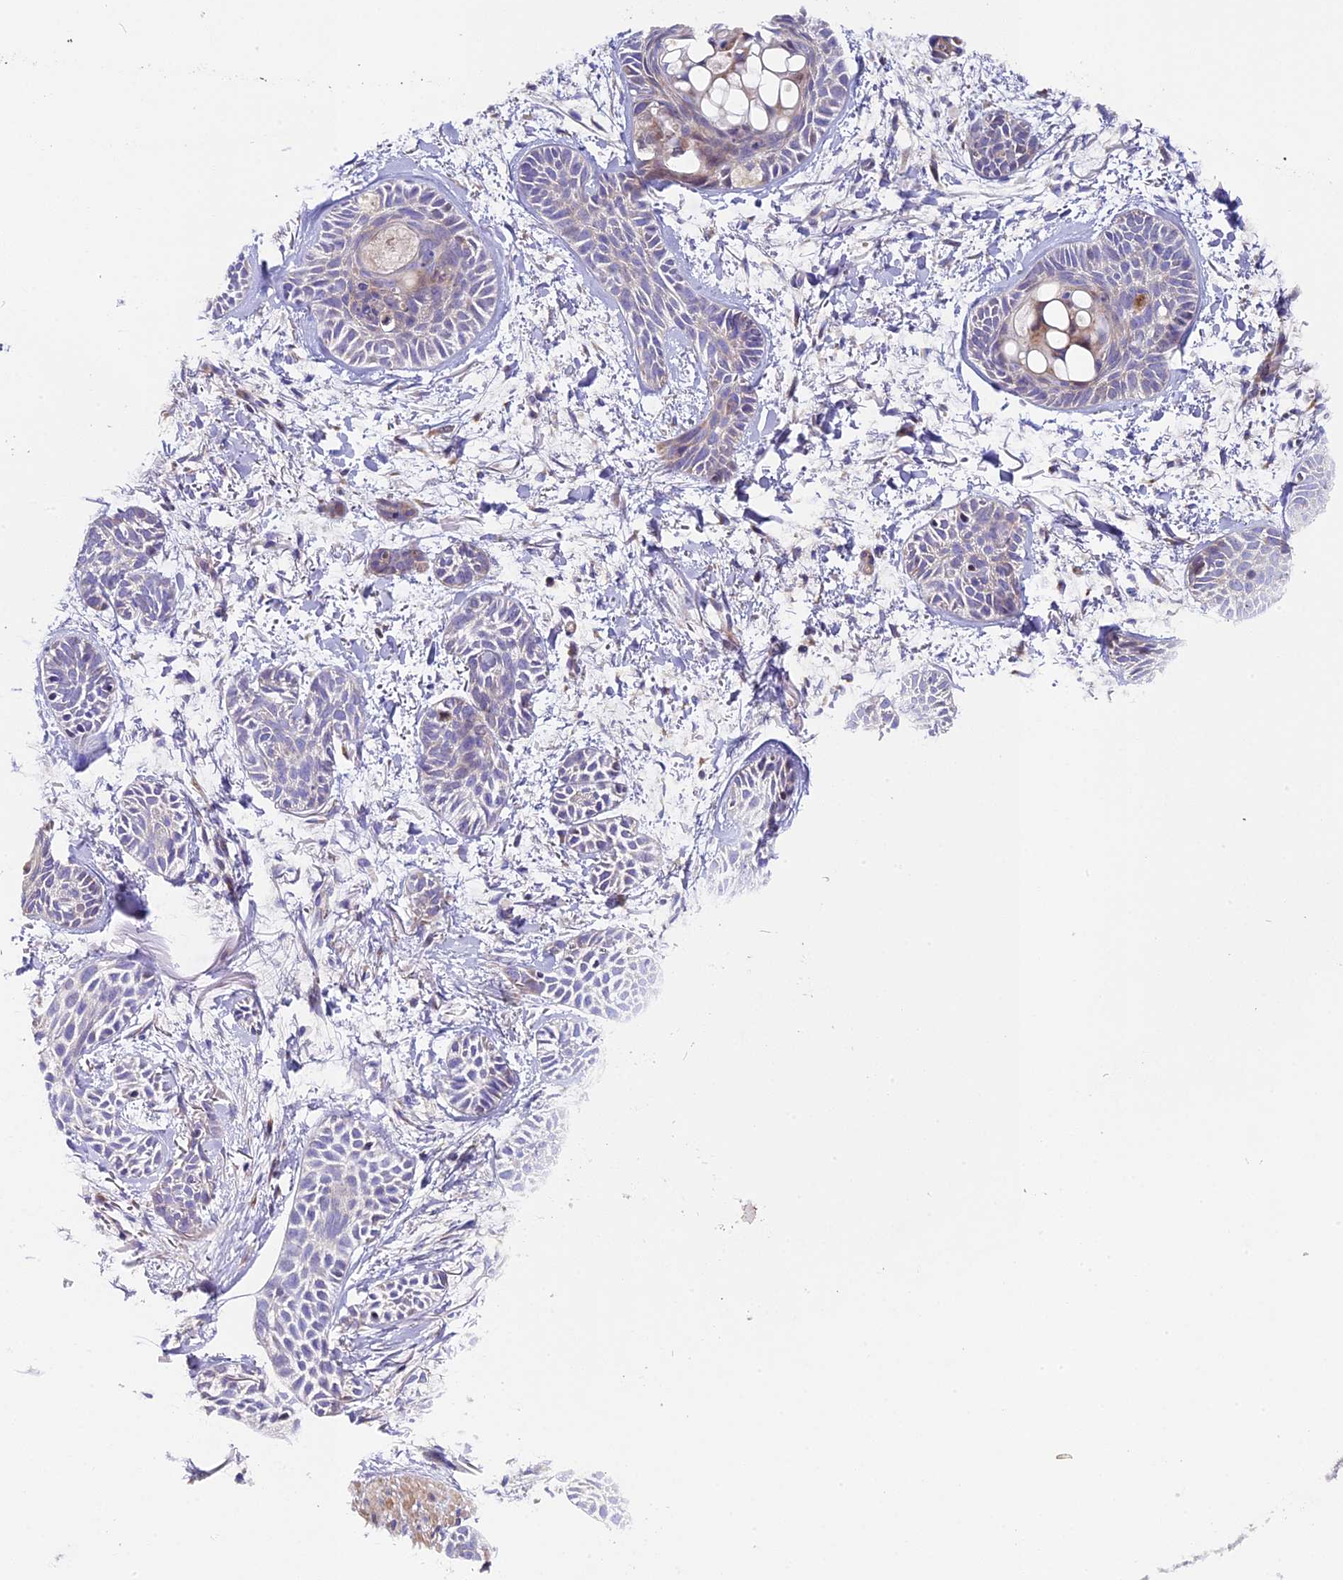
{"staining": {"intensity": "negative", "quantity": "none", "location": "none"}, "tissue": "skin cancer", "cell_type": "Tumor cells", "image_type": "cancer", "snomed": [{"axis": "morphology", "description": "Basal cell carcinoma"}, {"axis": "topography", "description": "Skin"}], "caption": "Micrograph shows no protein staining in tumor cells of basal cell carcinoma (skin) tissue.", "gene": "PIGU", "patient": {"sex": "female", "age": 59}}